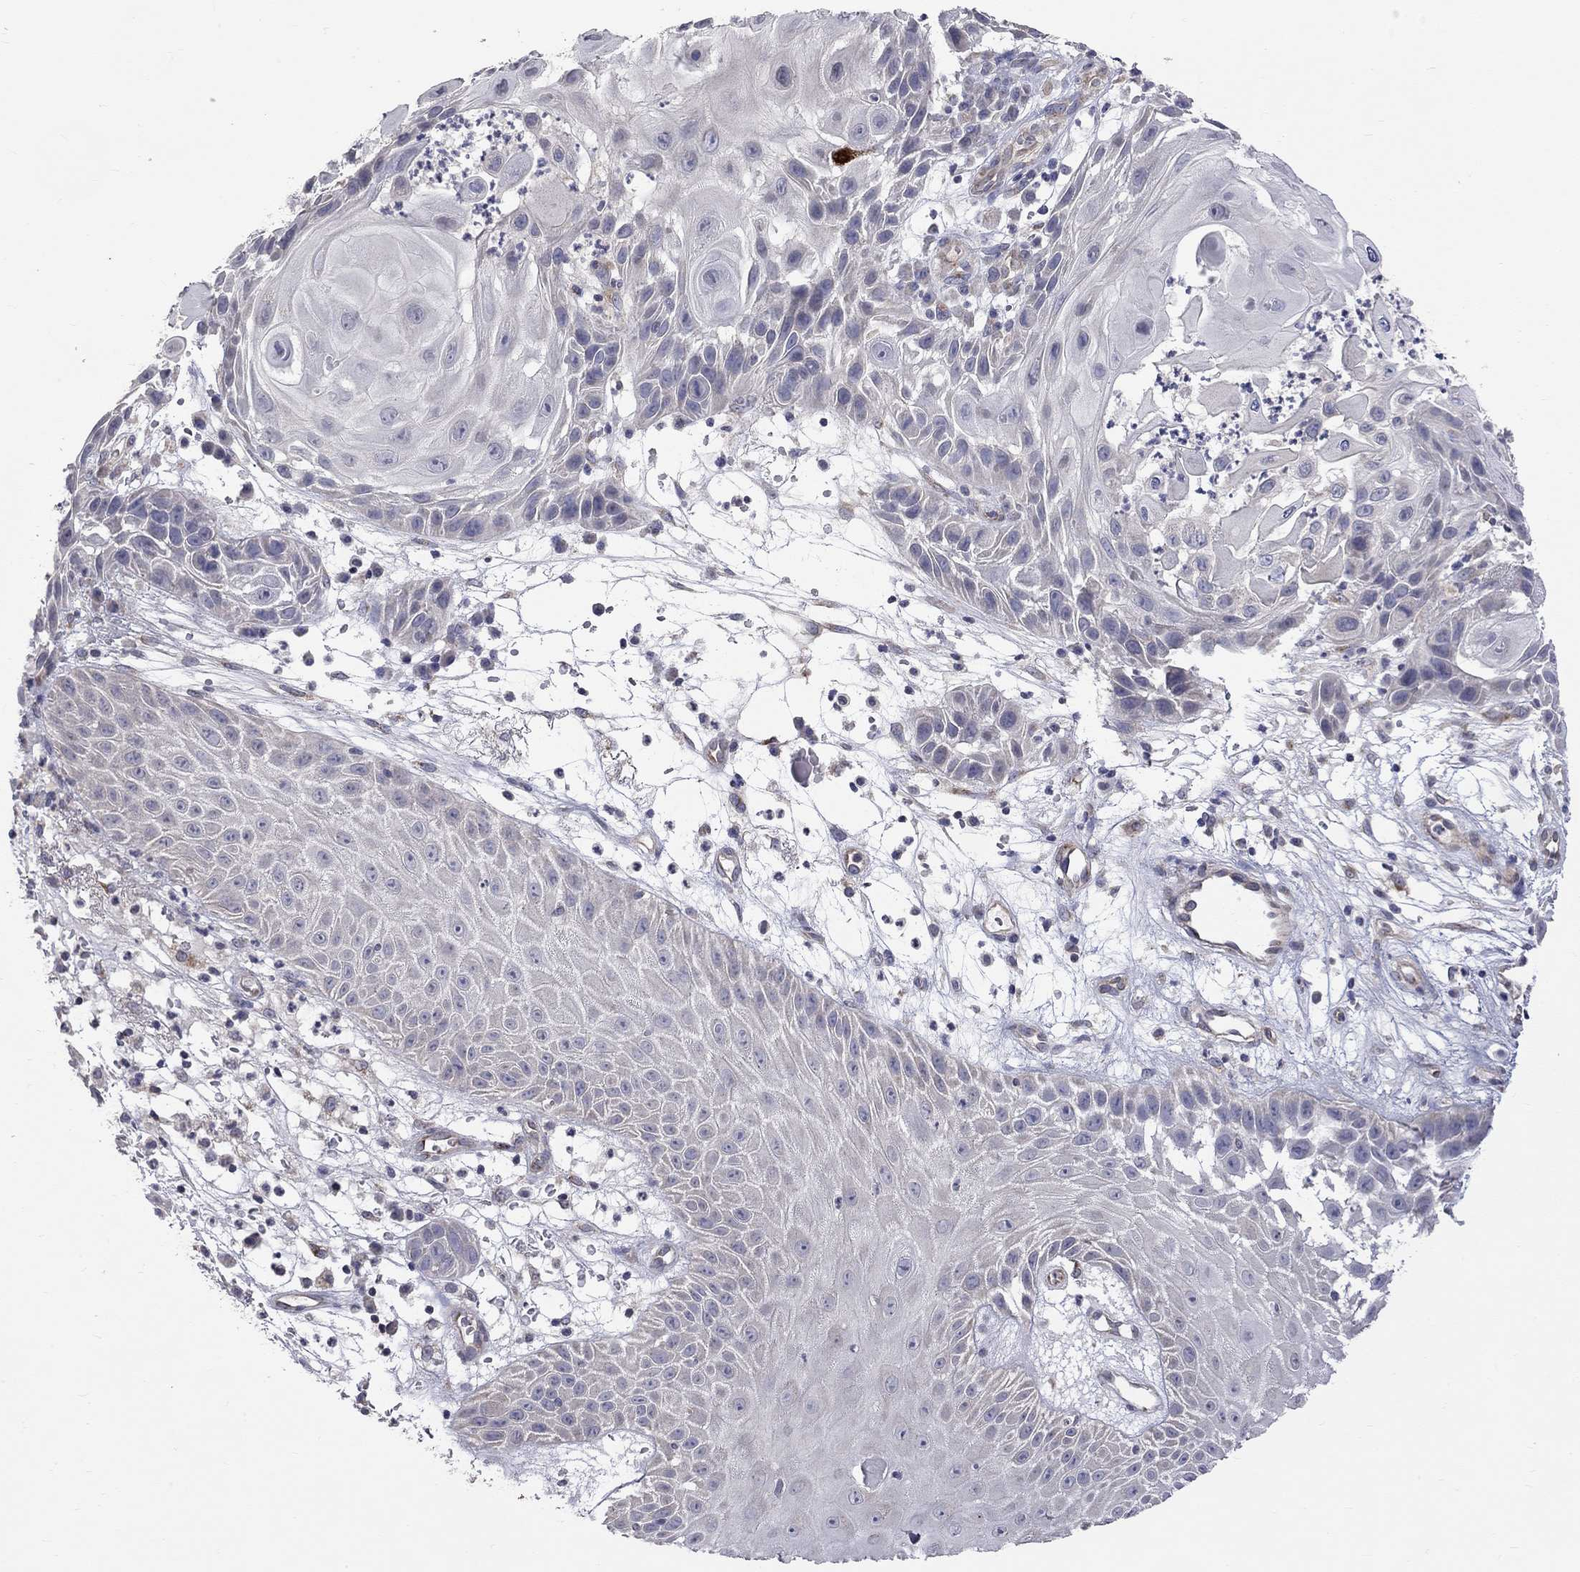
{"staining": {"intensity": "negative", "quantity": "none", "location": "none"}, "tissue": "skin cancer", "cell_type": "Tumor cells", "image_type": "cancer", "snomed": [{"axis": "morphology", "description": "Normal tissue, NOS"}, {"axis": "morphology", "description": "Squamous cell carcinoma, NOS"}, {"axis": "topography", "description": "Skin"}], "caption": "Immunohistochemistry image of skin squamous cell carcinoma stained for a protein (brown), which shows no expression in tumor cells.", "gene": "OPRK1", "patient": {"sex": "male", "age": 79}}